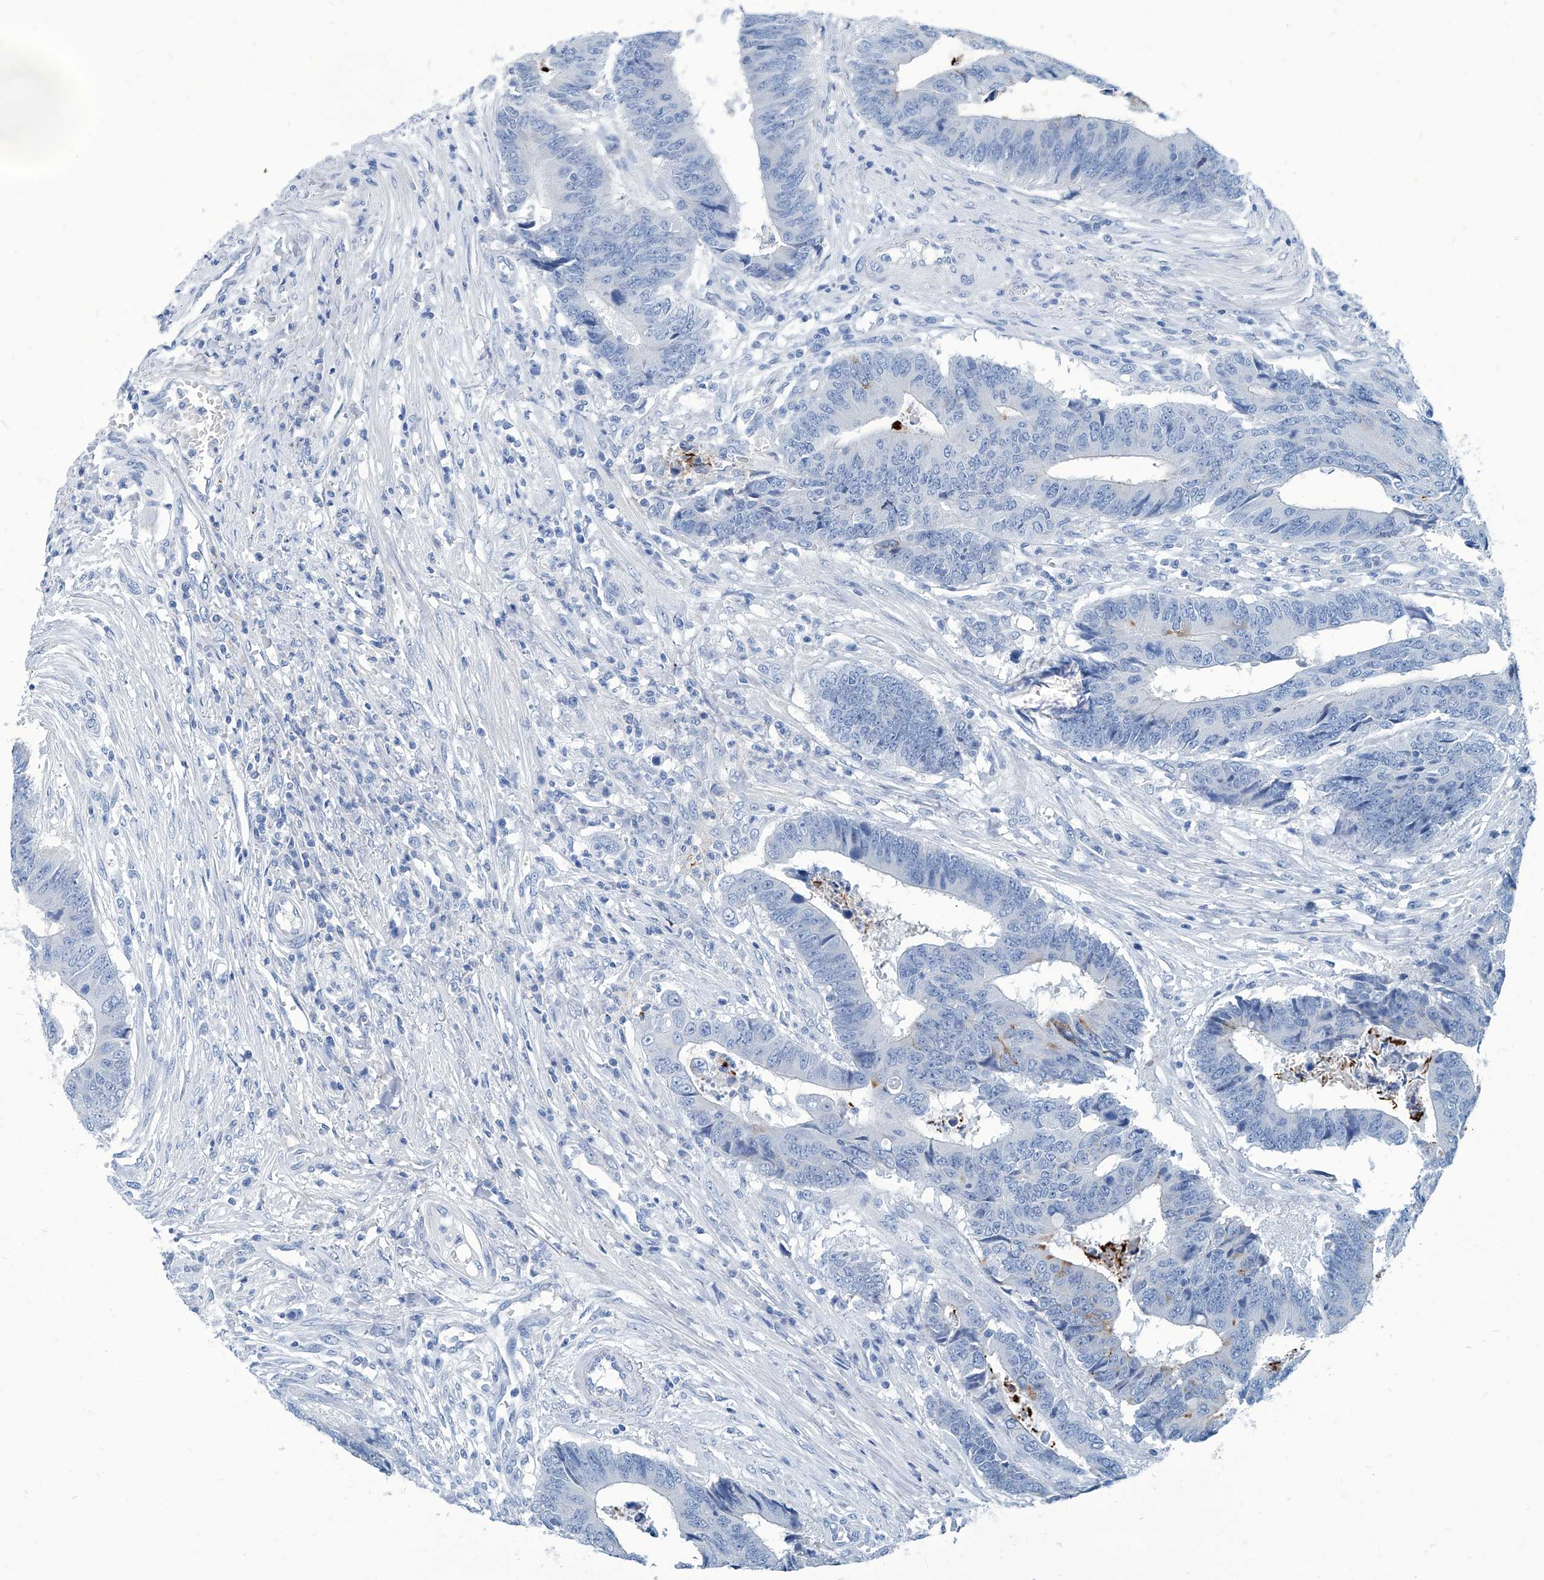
{"staining": {"intensity": "negative", "quantity": "none", "location": "none"}, "tissue": "colorectal cancer", "cell_type": "Tumor cells", "image_type": "cancer", "snomed": [{"axis": "morphology", "description": "Adenocarcinoma, NOS"}, {"axis": "topography", "description": "Rectum"}], "caption": "Immunohistochemistry histopathology image of human colorectal cancer stained for a protein (brown), which reveals no positivity in tumor cells. Brightfield microscopy of immunohistochemistry (IHC) stained with DAB (3,3'-diaminobenzidine) (brown) and hematoxylin (blue), captured at high magnification.", "gene": "ZNF519", "patient": {"sex": "male", "age": 84}}